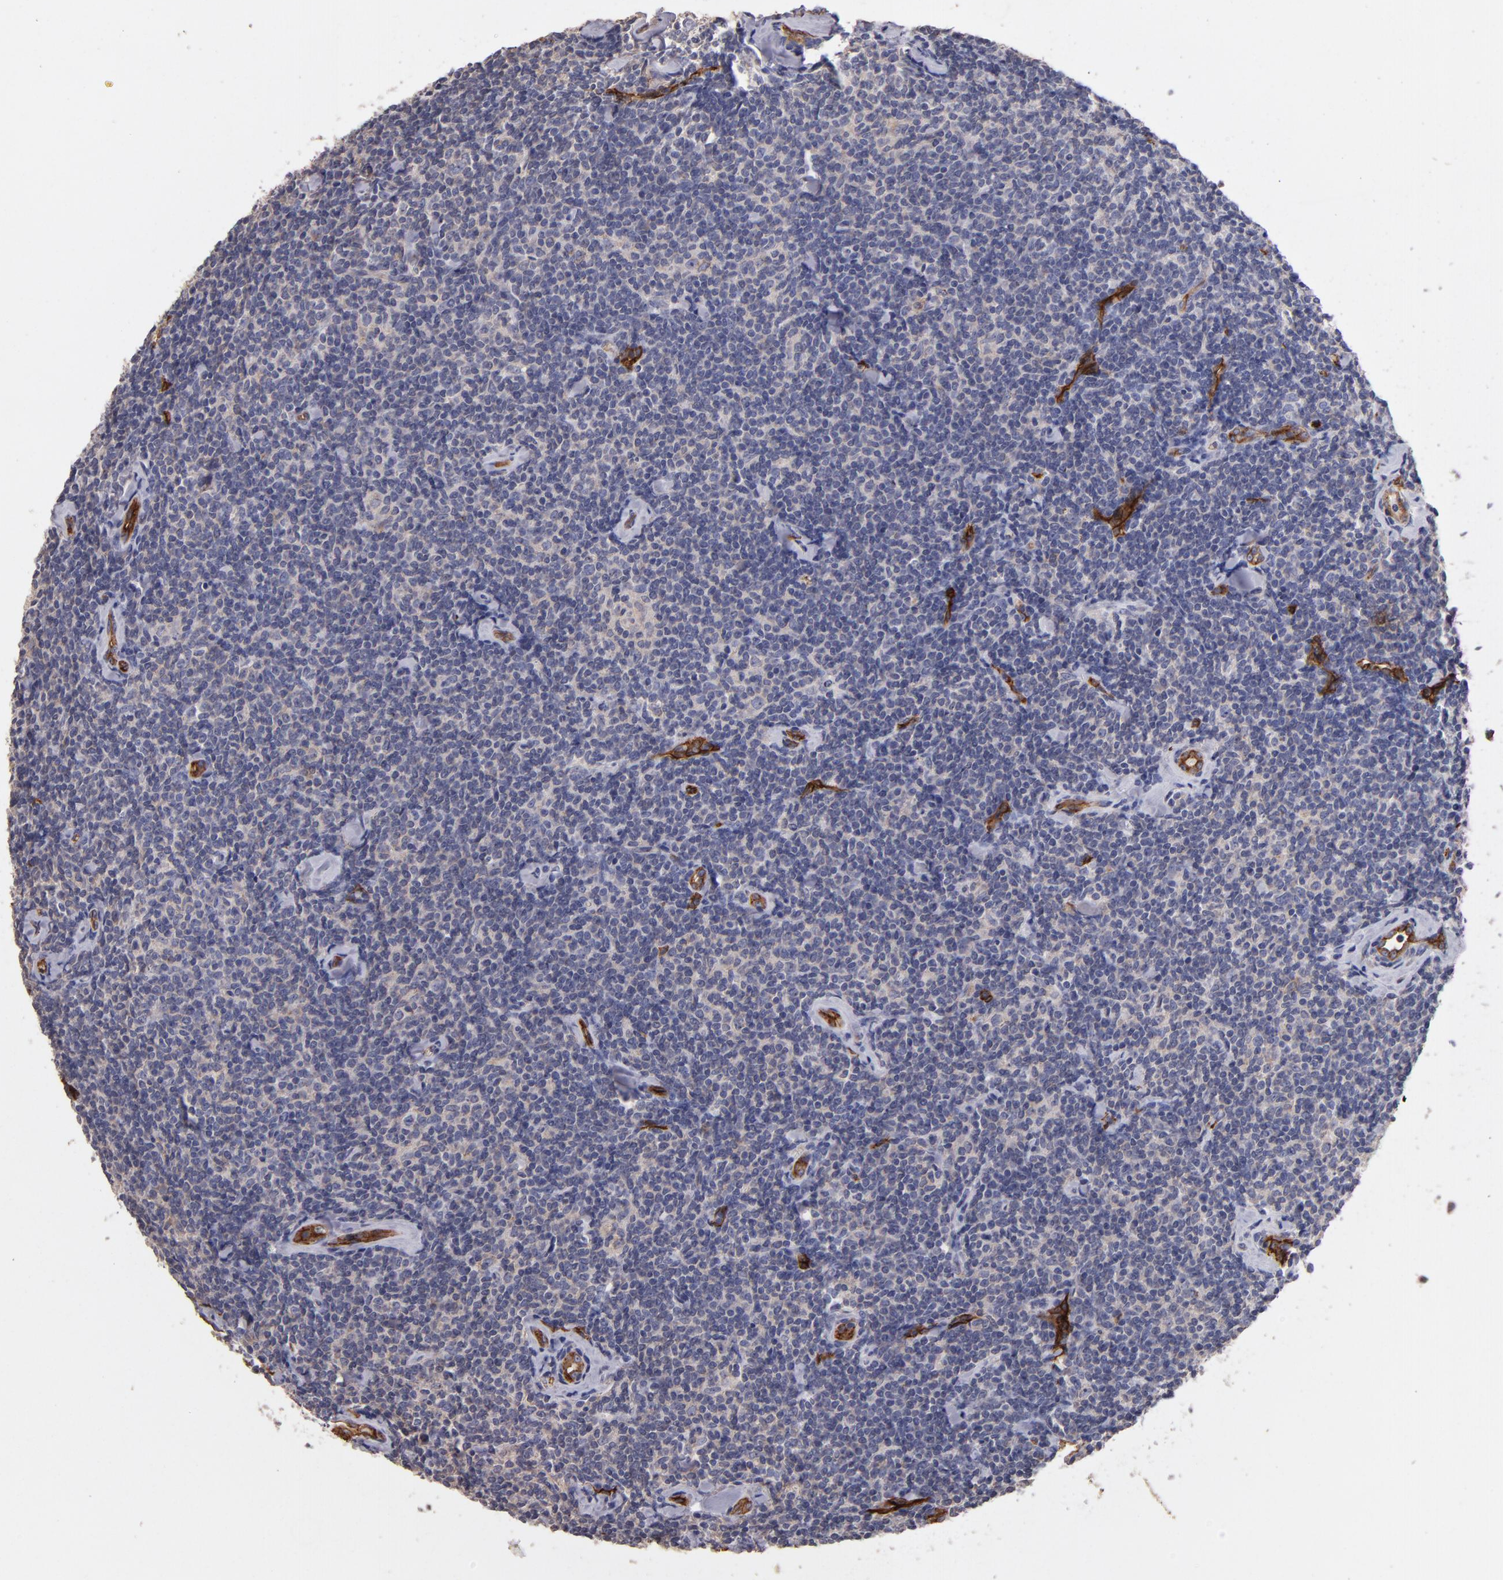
{"staining": {"intensity": "negative", "quantity": "none", "location": "none"}, "tissue": "lymphoma", "cell_type": "Tumor cells", "image_type": "cancer", "snomed": [{"axis": "morphology", "description": "Malignant lymphoma, non-Hodgkin's type, Low grade"}, {"axis": "topography", "description": "Lymph node"}], "caption": "The histopathology image reveals no staining of tumor cells in lymphoma.", "gene": "CLDN5", "patient": {"sex": "female", "age": 56}}